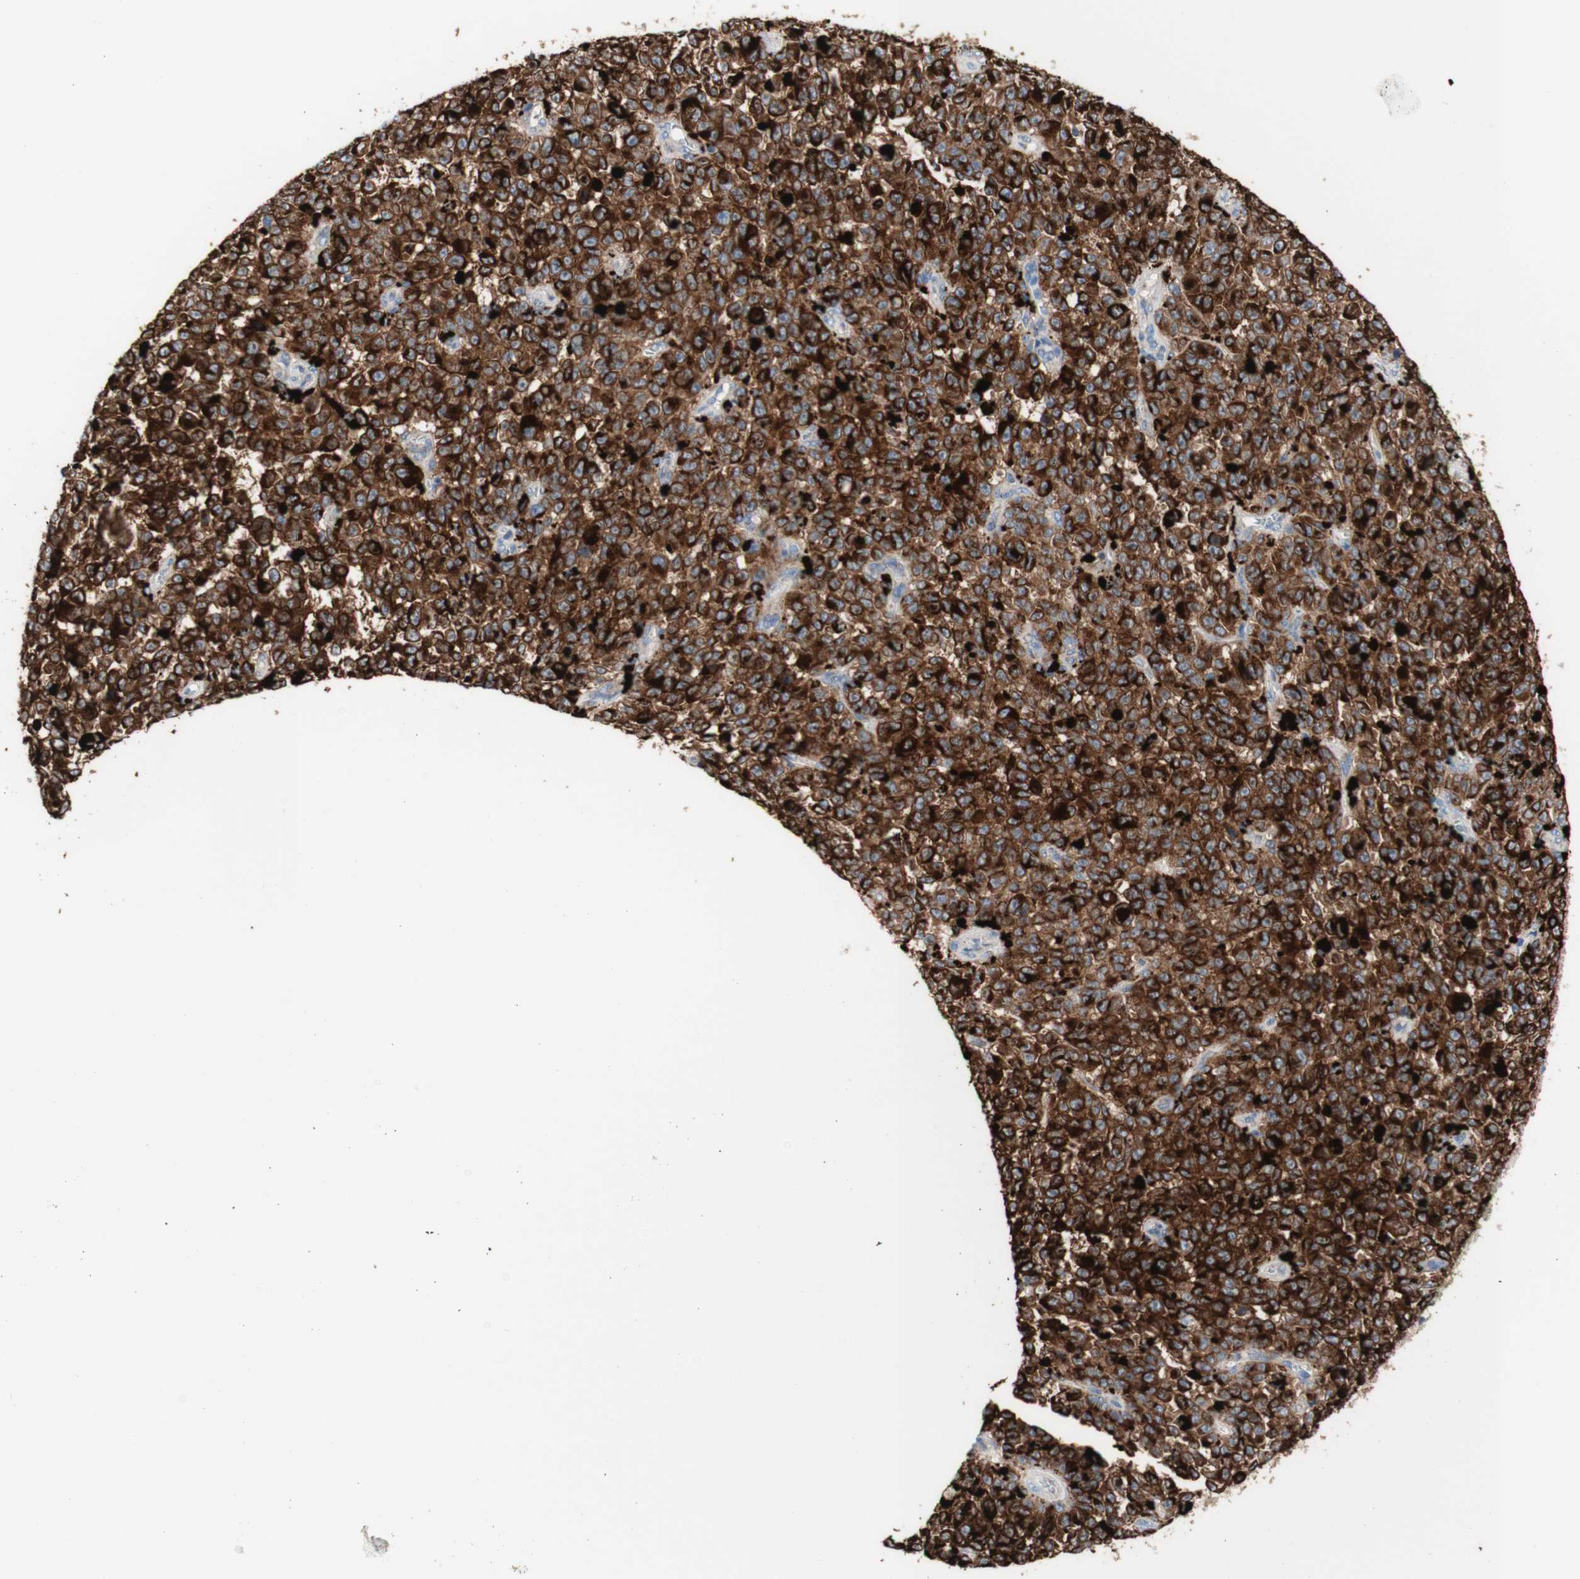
{"staining": {"intensity": "strong", "quantity": ">75%", "location": "cytoplasmic/membranous"}, "tissue": "melanoma", "cell_type": "Tumor cells", "image_type": "cancer", "snomed": [{"axis": "morphology", "description": "Malignant melanoma, NOS"}, {"axis": "topography", "description": "Skin"}], "caption": "About >75% of tumor cells in human melanoma show strong cytoplasmic/membranous protein positivity as visualized by brown immunohistochemical staining.", "gene": "URB2", "patient": {"sex": "female", "age": 82}}